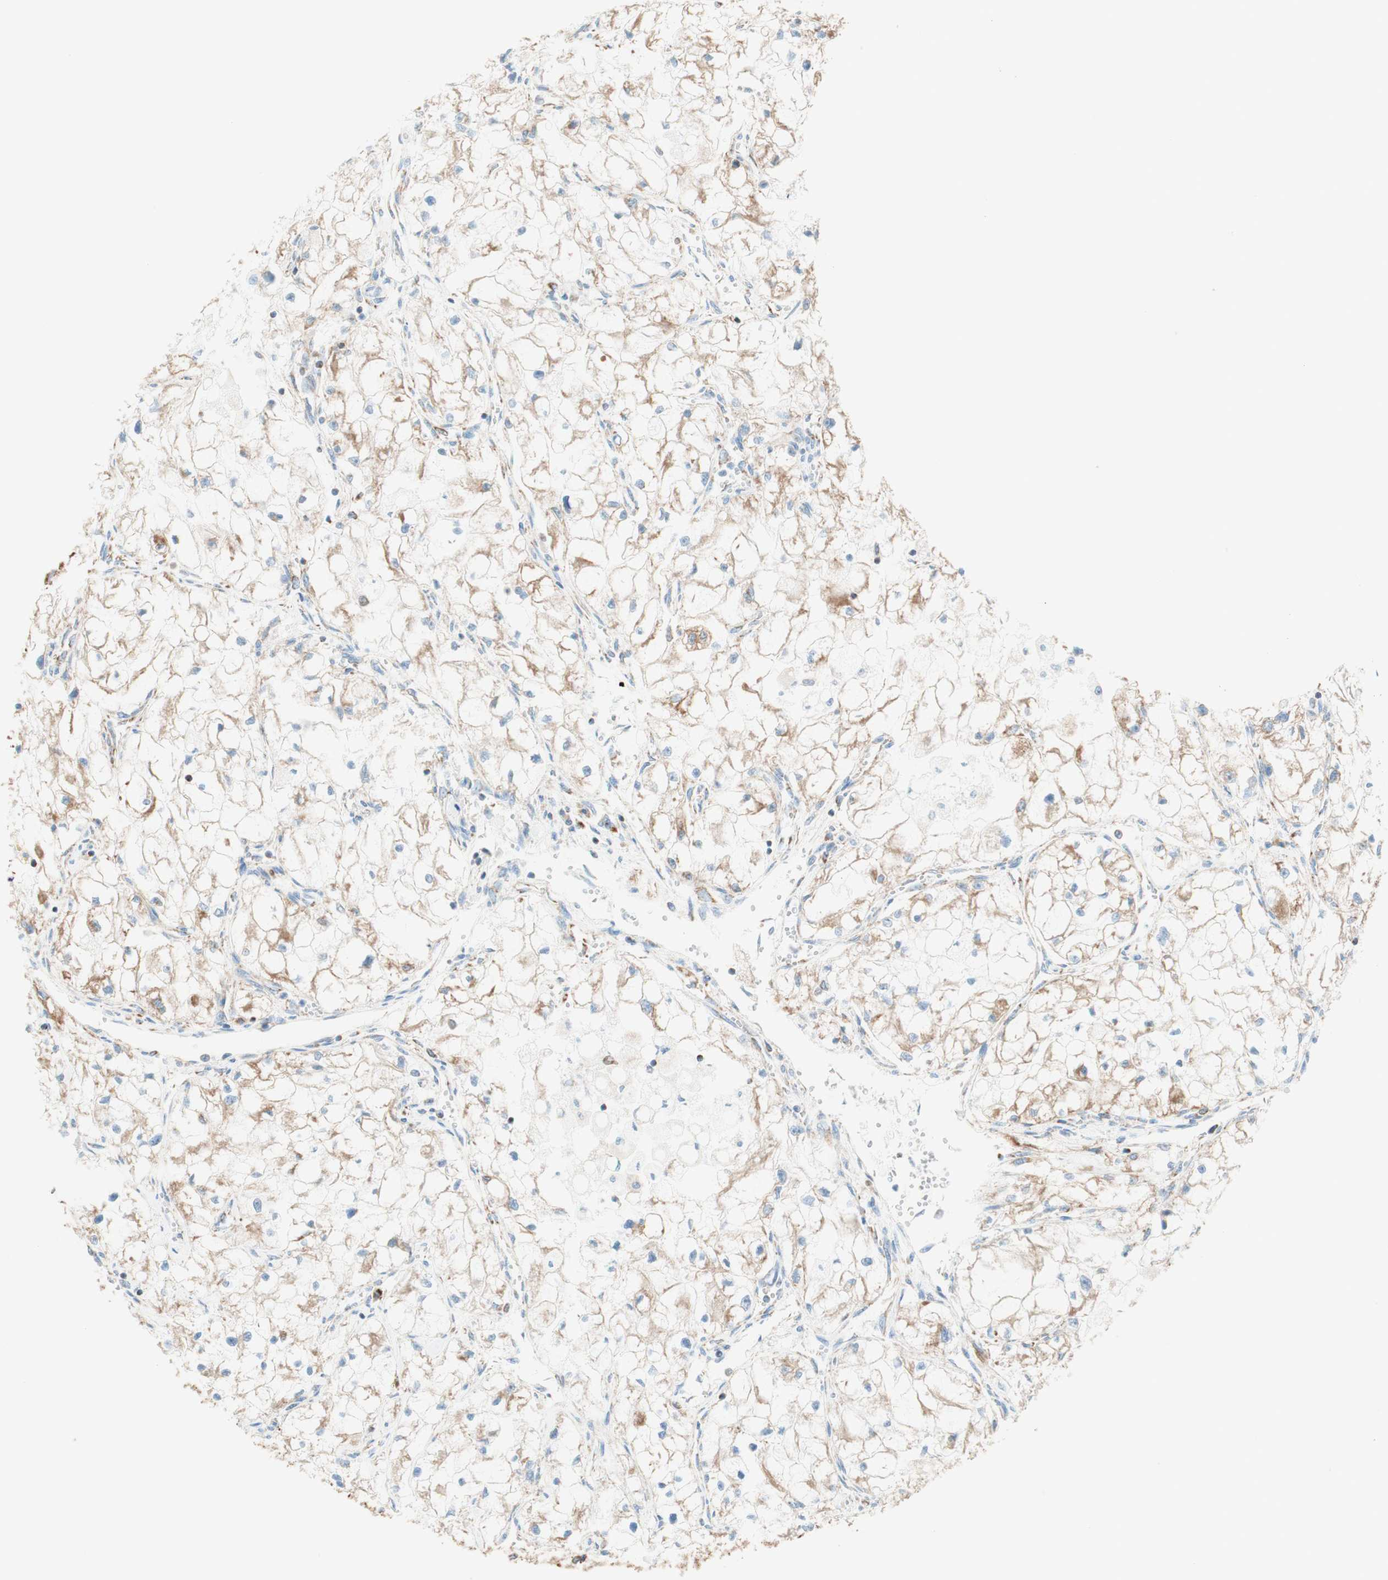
{"staining": {"intensity": "weak", "quantity": "25%-75%", "location": "cytoplasmic/membranous"}, "tissue": "renal cancer", "cell_type": "Tumor cells", "image_type": "cancer", "snomed": [{"axis": "morphology", "description": "Adenocarcinoma, NOS"}, {"axis": "topography", "description": "Kidney"}], "caption": "About 25%-75% of tumor cells in human renal adenocarcinoma reveal weak cytoplasmic/membranous protein staining as visualized by brown immunohistochemical staining.", "gene": "TOMM20", "patient": {"sex": "female", "age": 70}}